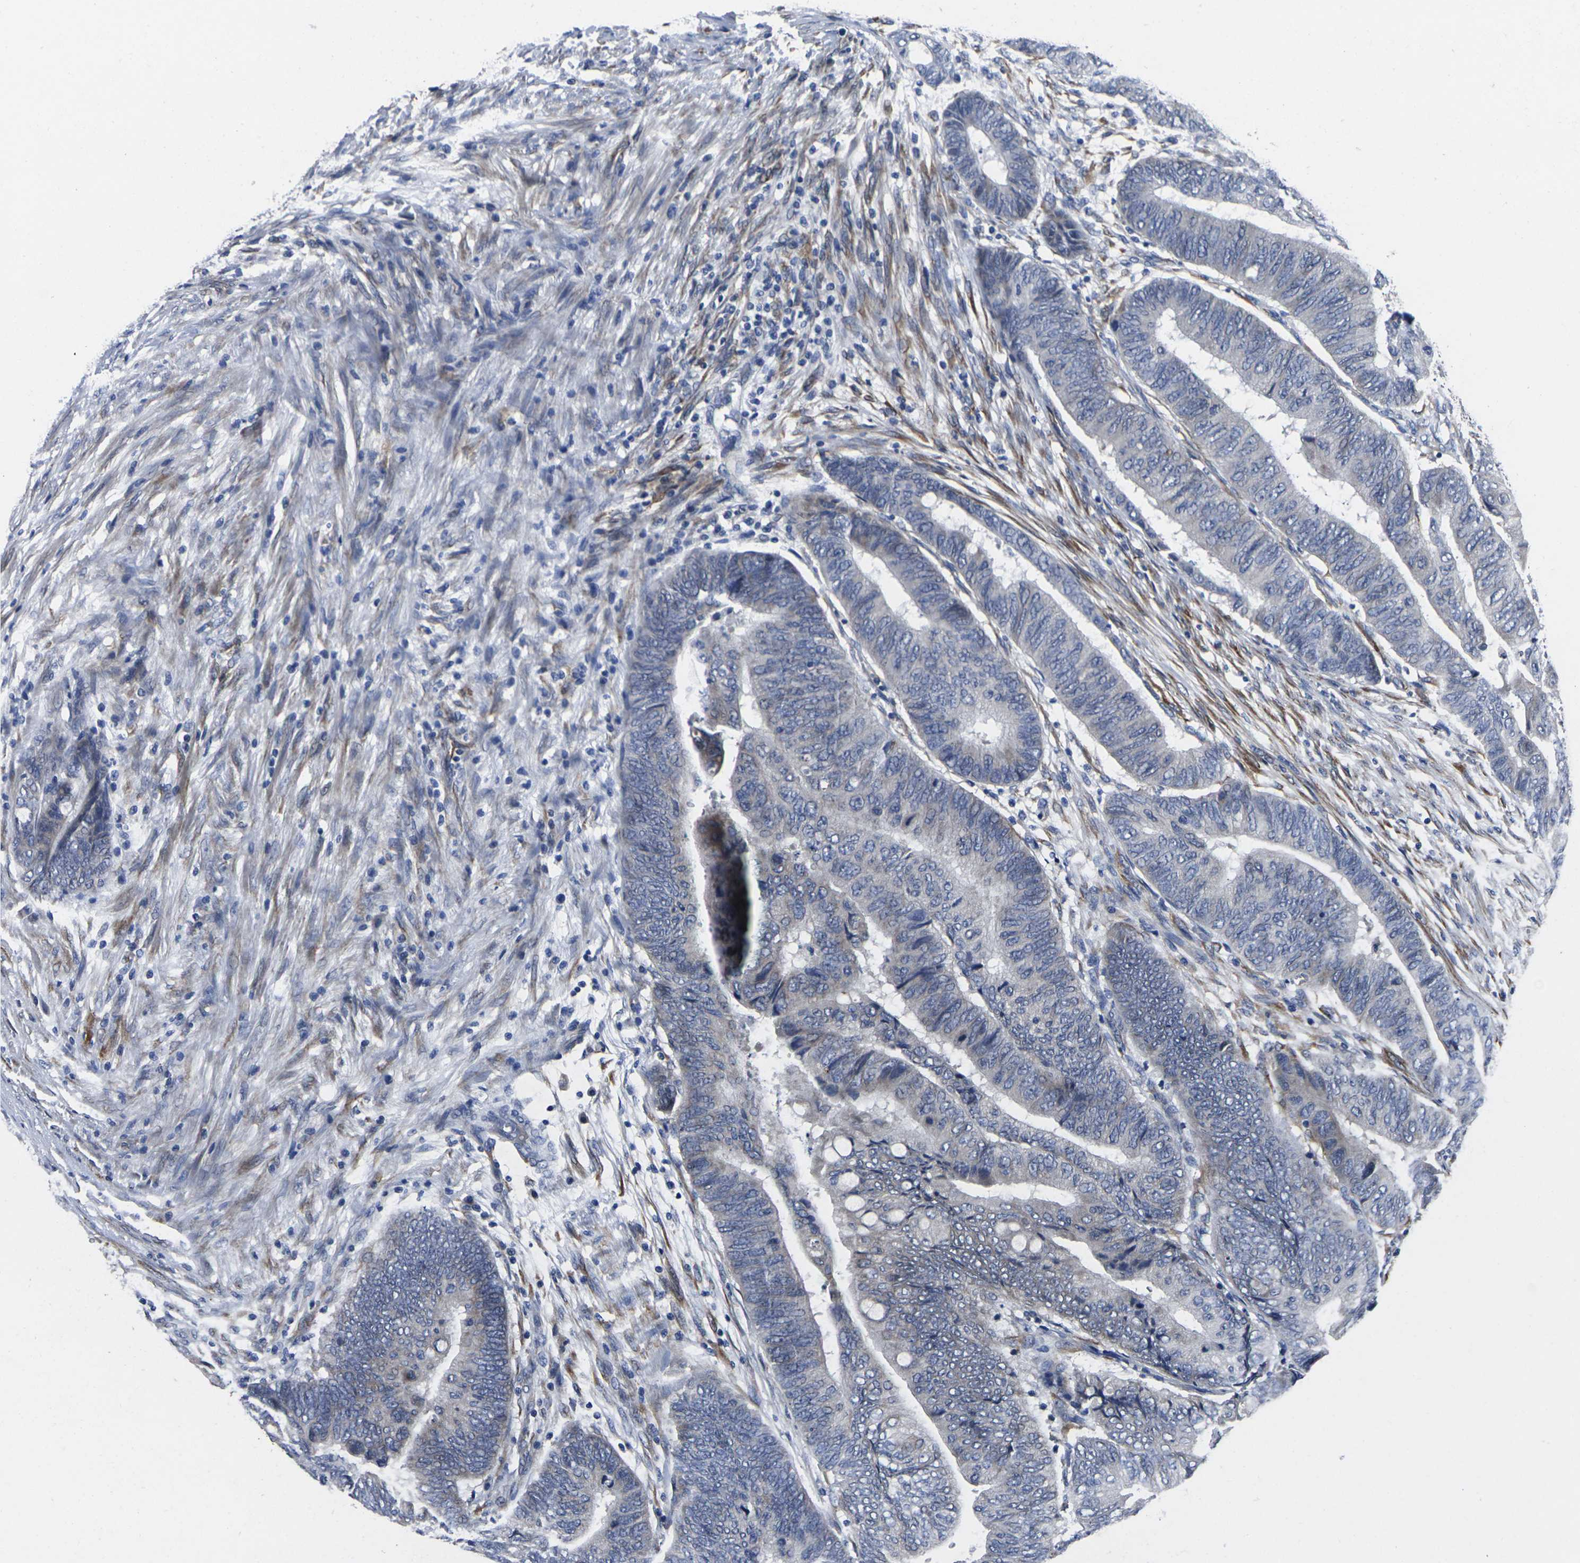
{"staining": {"intensity": "negative", "quantity": "none", "location": "none"}, "tissue": "colorectal cancer", "cell_type": "Tumor cells", "image_type": "cancer", "snomed": [{"axis": "morphology", "description": "Normal tissue, NOS"}, {"axis": "morphology", "description": "Adenocarcinoma, NOS"}, {"axis": "topography", "description": "Rectum"}, {"axis": "topography", "description": "Peripheral nerve tissue"}], "caption": "The immunohistochemistry (IHC) micrograph has no significant staining in tumor cells of adenocarcinoma (colorectal) tissue.", "gene": "CYP2C8", "patient": {"sex": "male", "age": 92}}